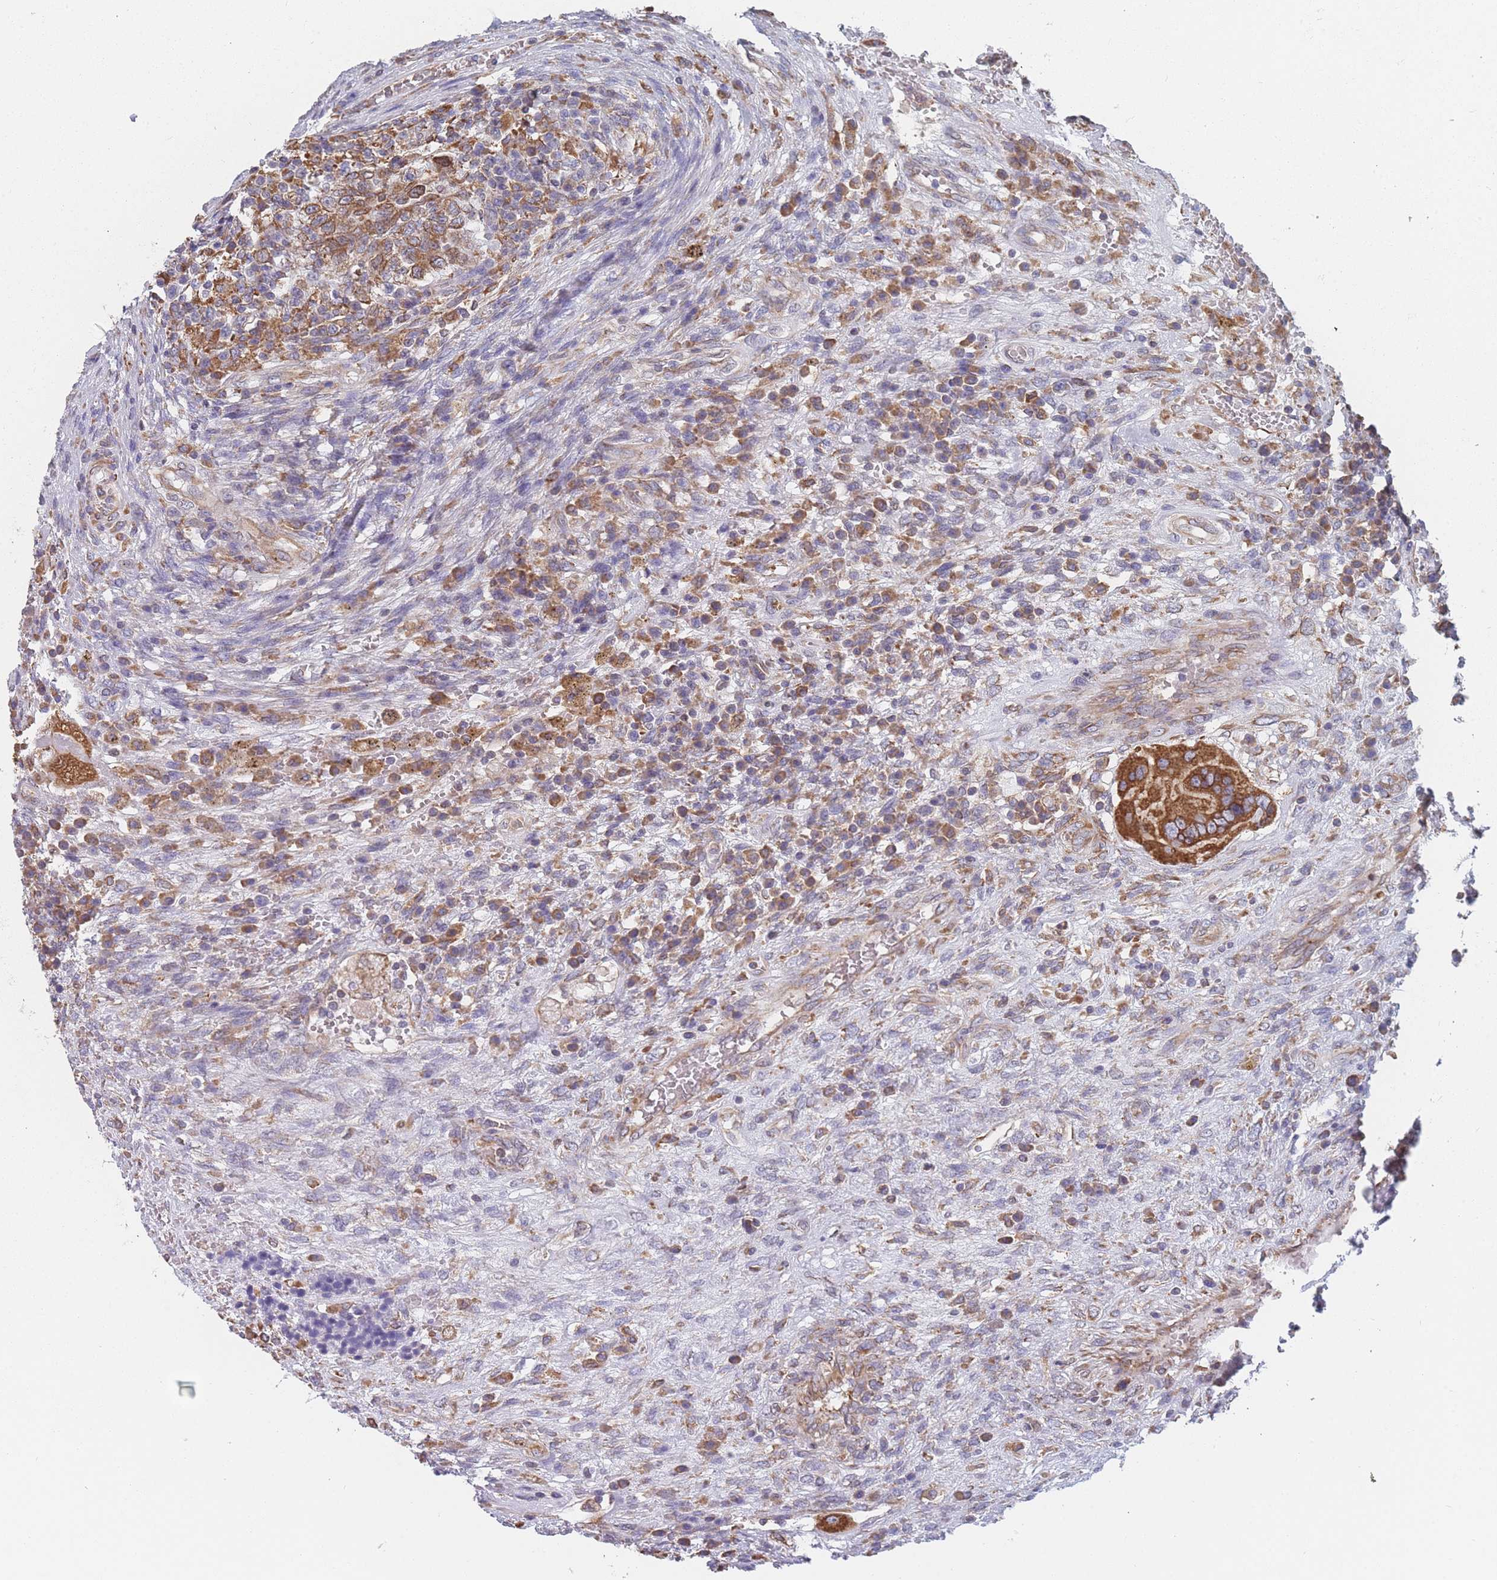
{"staining": {"intensity": "moderate", "quantity": ">75%", "location": "cytoplasmic/membranous"}, "tissue": "testis cancer", "cell_type": "Tumor cells", "image_type": "cancer", "snomed": [{"axis": "morphology", "description": "Carcinoma, Embryonal, NOS"}, {"axis": "topography", "description": "Testis"}], "caption": "This is a histology image of immunohistochemistry staining of embryonal carcinoma (testis), which shows moderate staining in the cytoplasmic/membranous of tumor cells.", "gene": "OR7C2", "patient": {"sex": "male", "age": 26}}